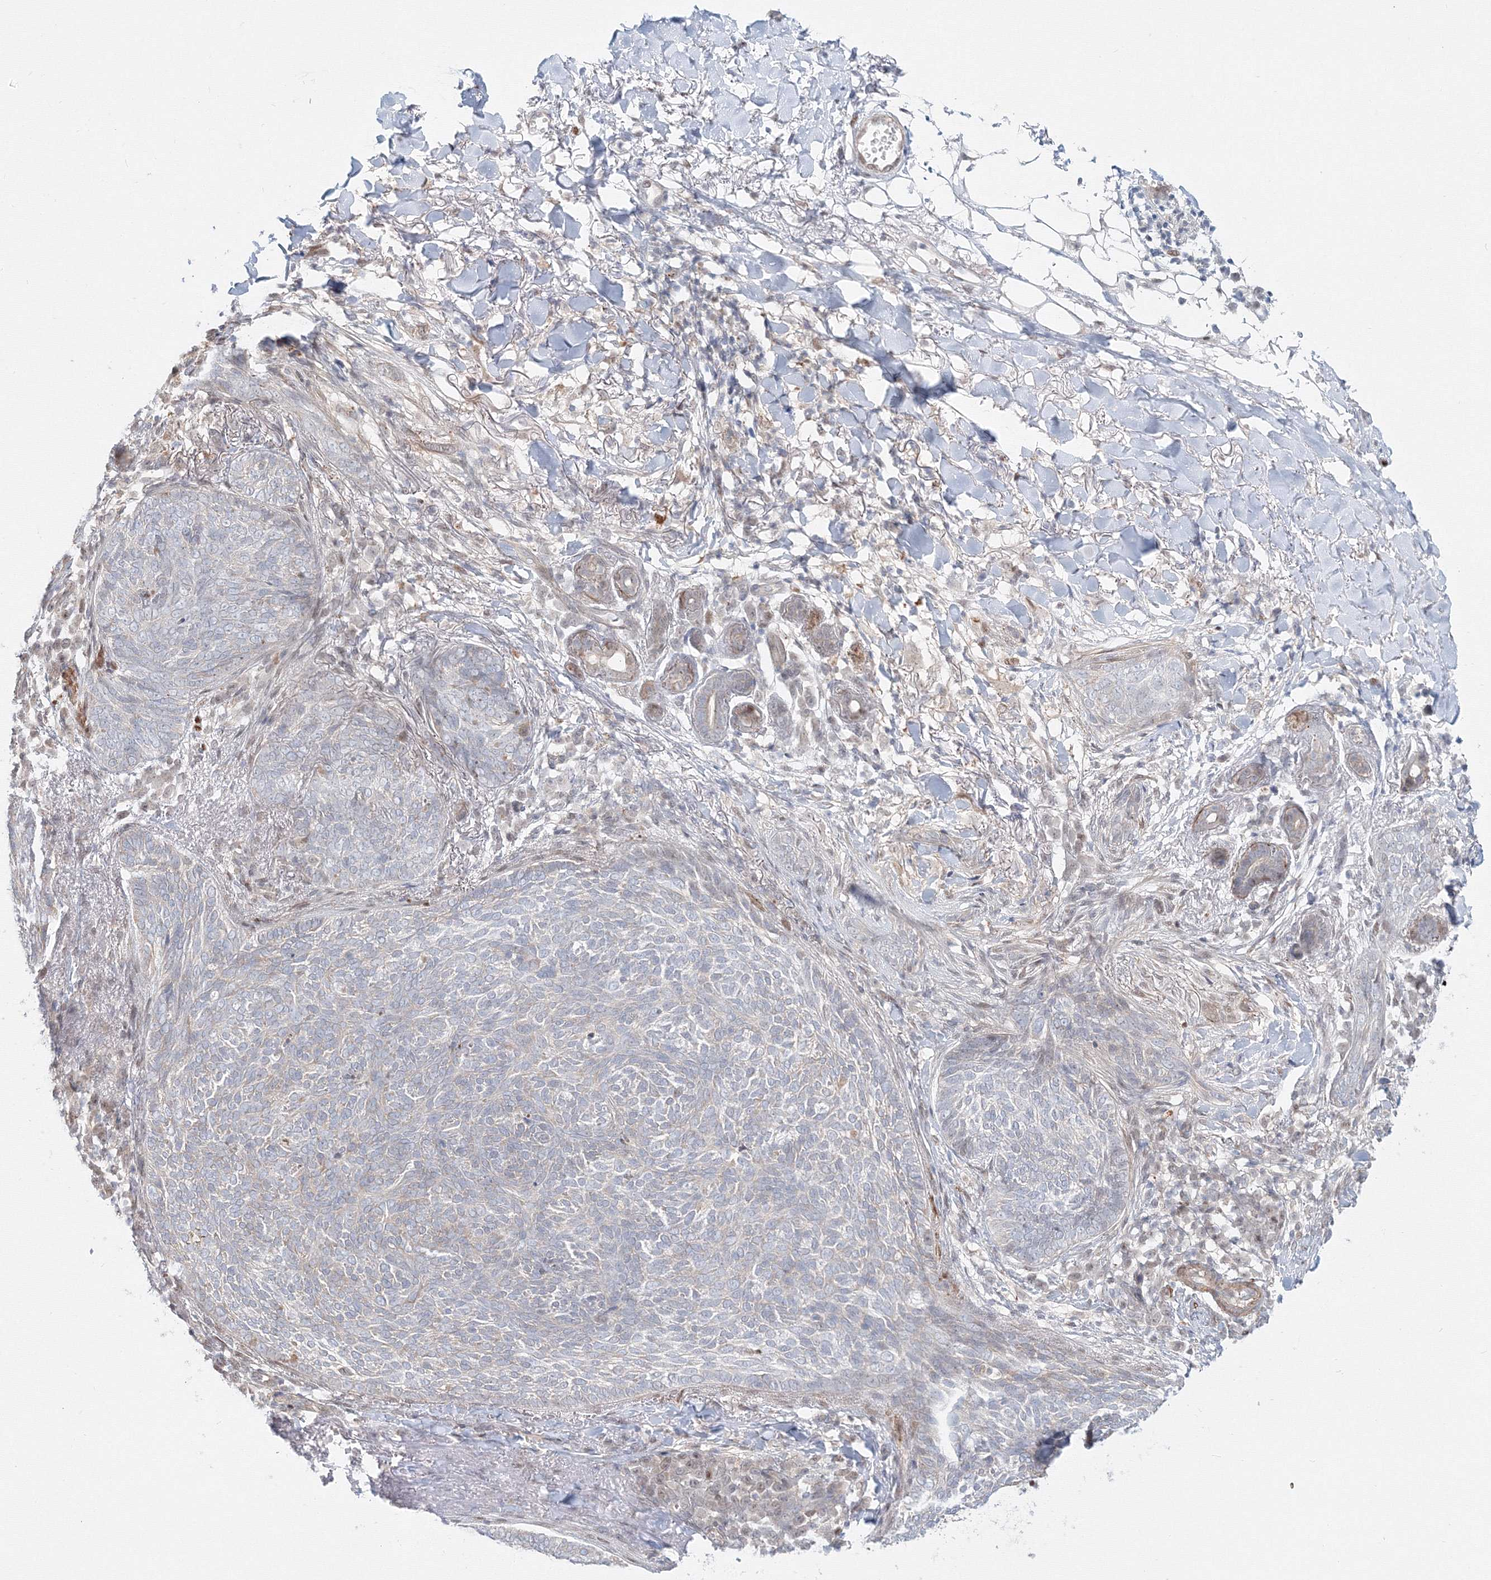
{"staining": {"intensity": "negative", "quantity": "none", "location": "none"}, "tissue": "skin cancer", "cell_type": "Tumor cells", "image_type": "cancer", "snomed": [{"axis": "morphology", "description": "Basal cell carcinoma"}, {"axis": "topography", "description": "Skin"}], "caption": "This photomicrograph is of skin cancer (basal cell carcinoma) stained with IHC to label a protein in brown with the nuclei are counter-stained blue. There is no positivity in tumor cells.", "gene": "ARHGAP21", "patient": {"sex": "male", "age": 85}}